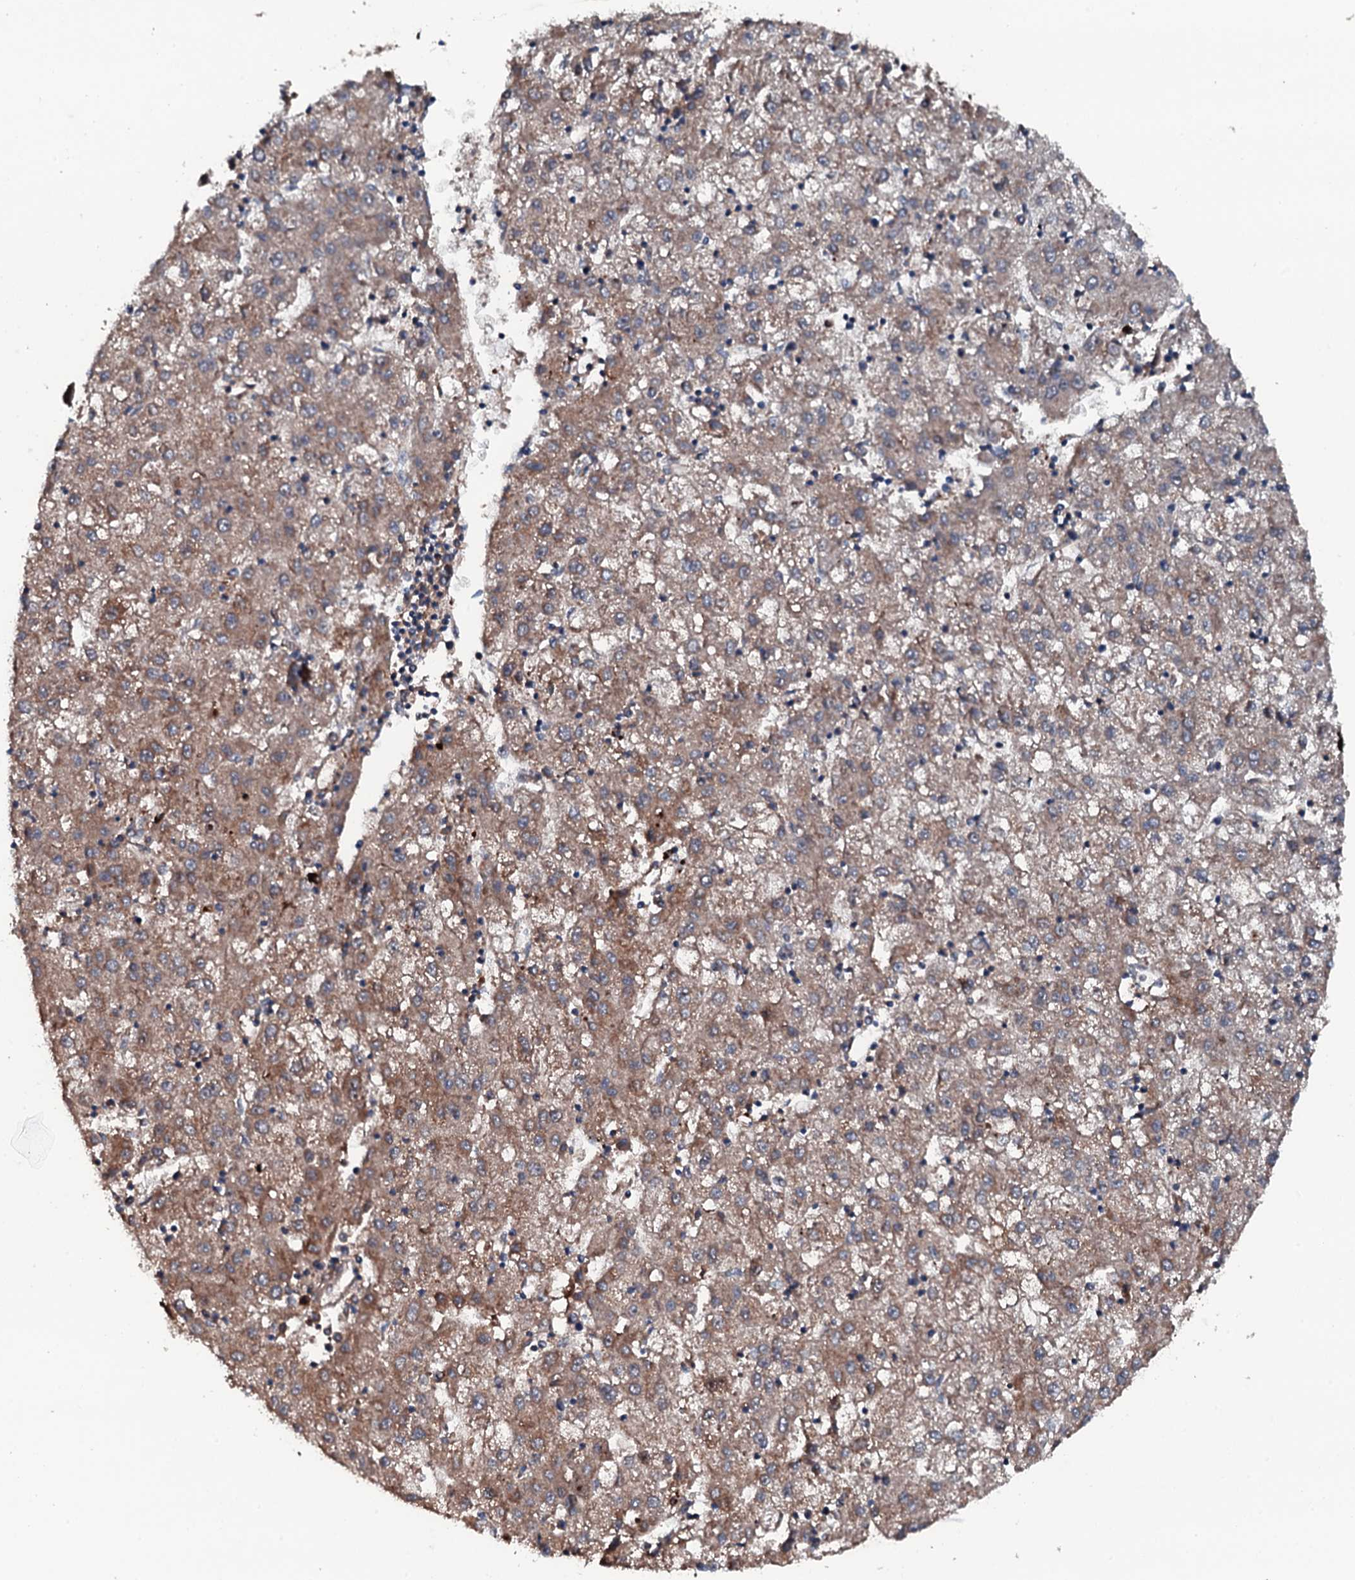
{"staining": {"intensity": "moderate", "quantity": ">75%", "location": "cytoplasmic/membranous"}, "tissue": "liver cancer", "cell_type": "Tumor cells", "image_type": "cancer", "snomed": [{"axis": "morphology", "description": "Carcinoma, Hepatocellular, NOS"}, {"axis": "topography", "description": "Liver"}], "caption": "Immunohistochemistry micrograph of liver cancer stained for a protein (brown), which displays medium levels of moderate cytoplasmic/membranous positivity in approximately >75% of tumor cells.", "gene": "NEK1", "patient": {"sex": "male", "age": 72}}